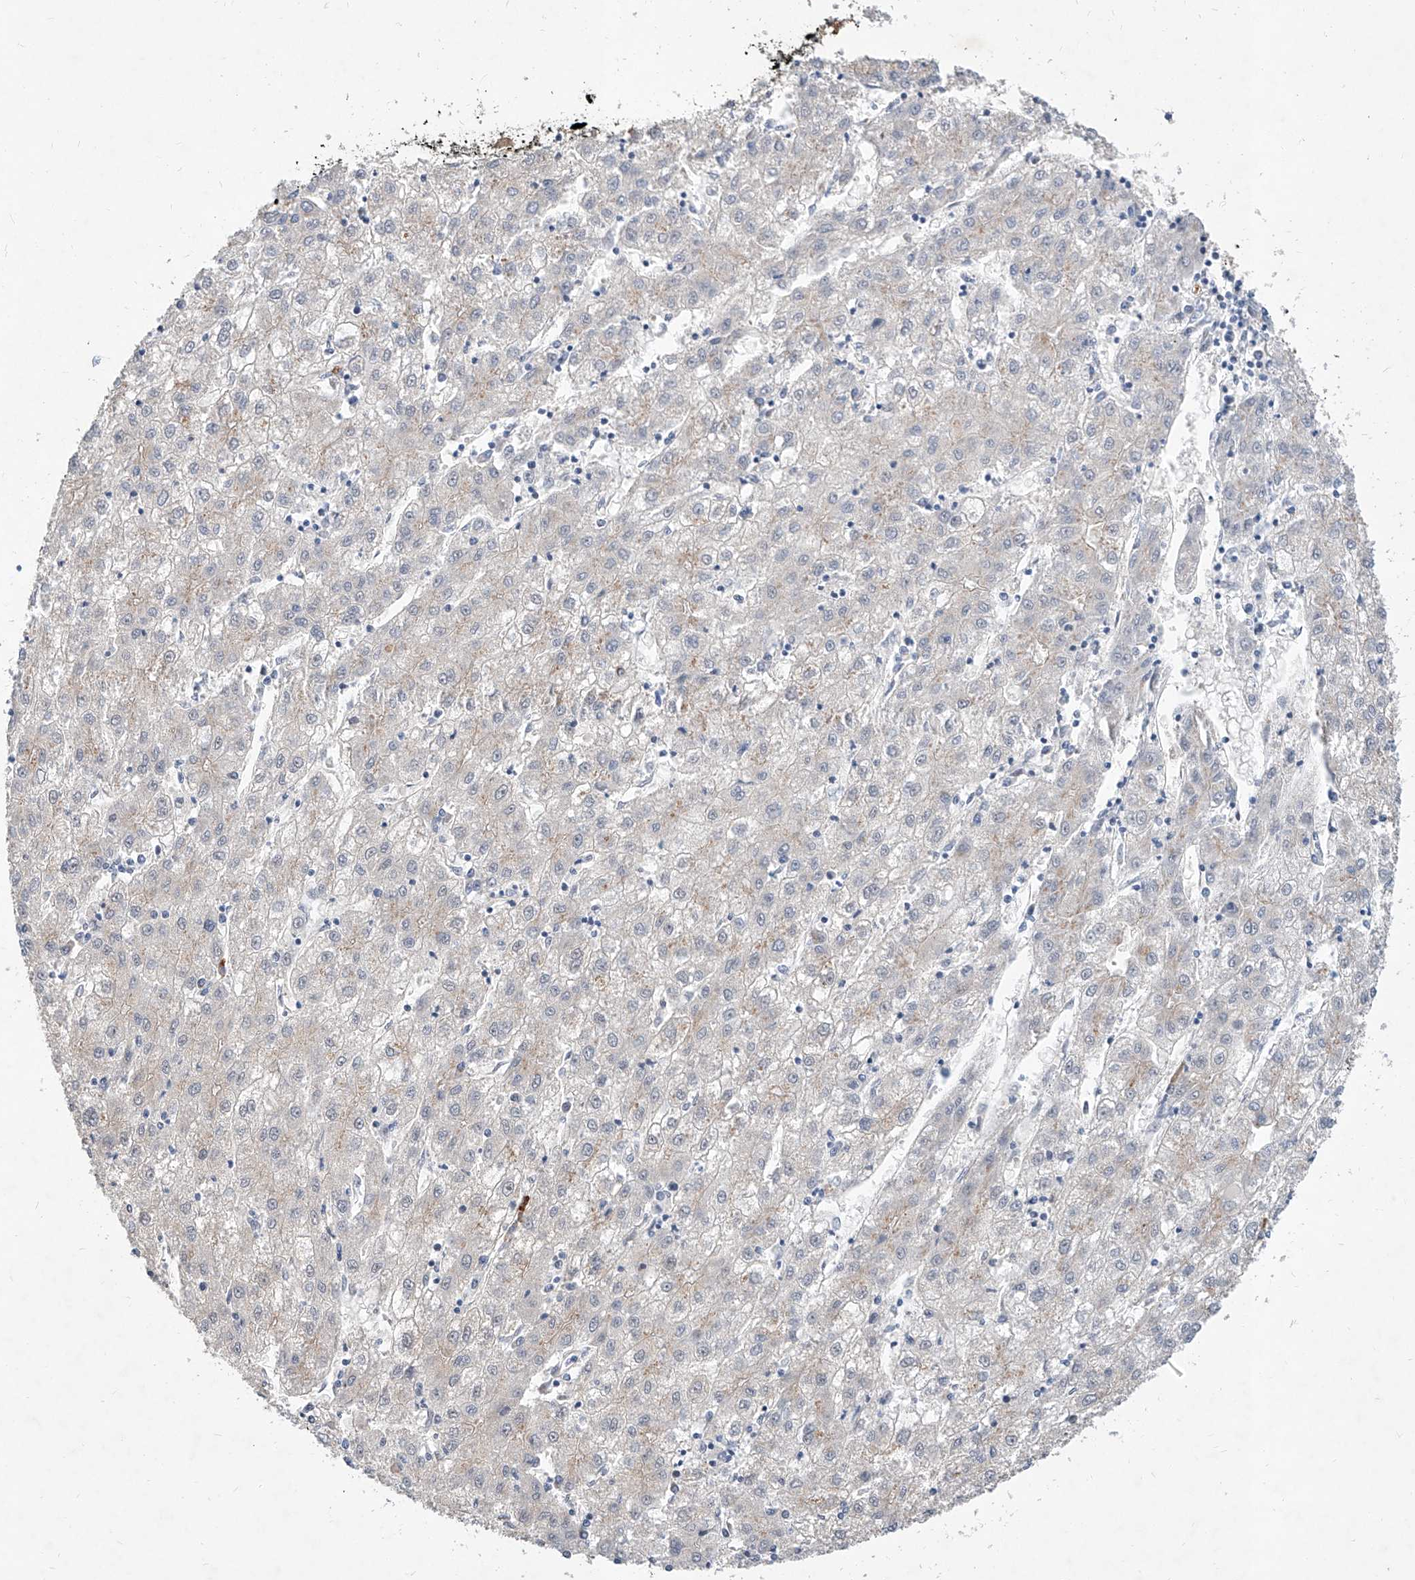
{"staining": {"intensity": "negative", "quantity": "none", "location": "none"}, "tissue": "liver cancer", "cell_type": "Tumor cells", "image_type": "cancer", "snomed": [{"axis": "morphology", "description": "Carcinoma, Hepatocellular, NOS"}, {"axis": "topography", "description": "Liver"}], "caption": "A histopathology image of liver cancer stained for a protein shows no brown staining in tumor cells. Nuclei are stained in blue.", "gene": "MFSD4B", "patient": {"sex": "male", "age": 72}}